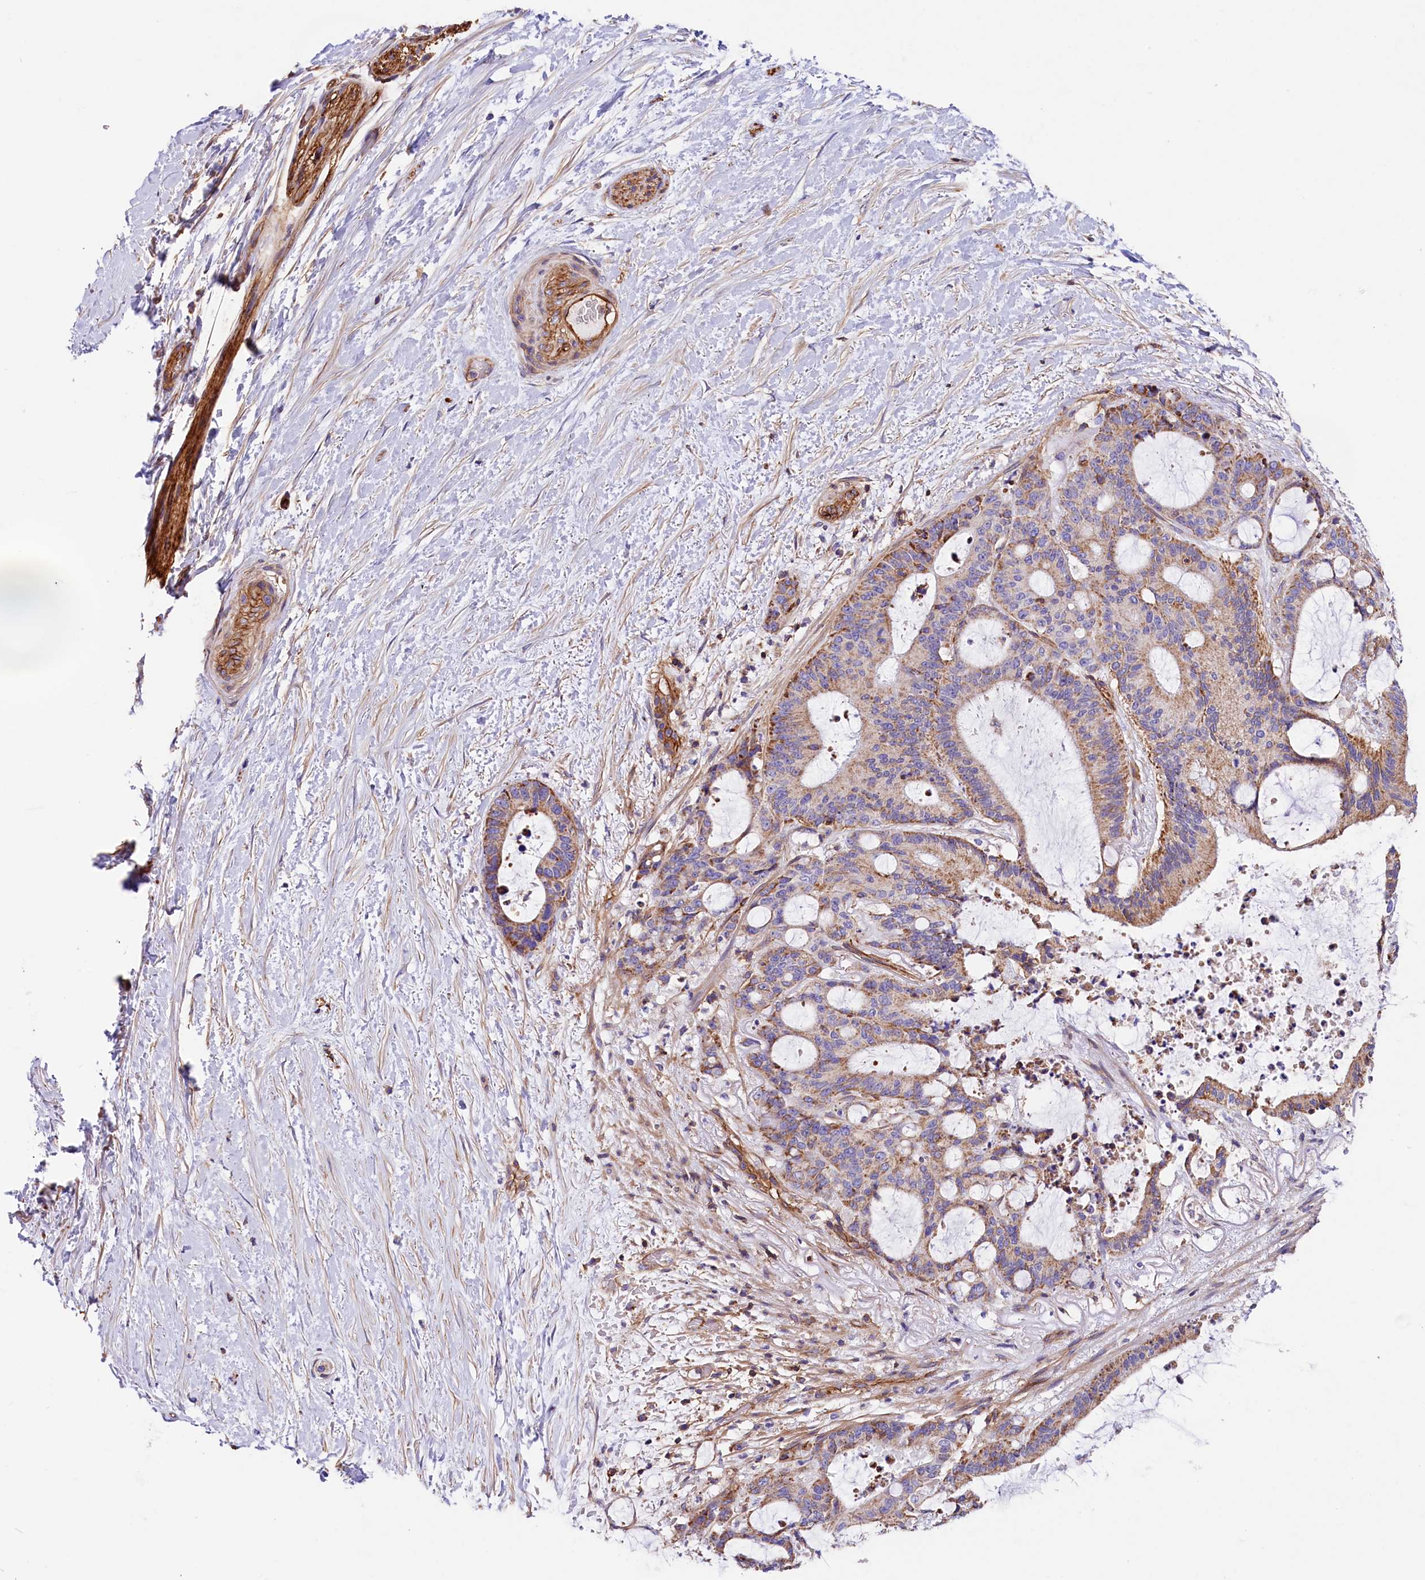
{"staining": {"intensity": "moderate", "quantity": "<25%", "location": "cytoplasmic/membranous"}, "tissue": "liver cancer", "cell_type": "Tumor cells", "image_type": "cancer", "snomed": [{"axis": "morphology", "description": "Normal tissue, NOS"}, {"axis": "morphology", "description": "Cholangiocarcinoma"}, {"axis": "topography", "description": "Liver"}, {"axis": "topography", "description": "Peripheral nerve tissue"}], "caption": "Approximately <25% of tumor cells in human cholangiocarcinoma (liver) display moderate cytoplasmic/membranous protein staining as visualized by brown immunohistochemical staining.", "gene": "ATP2B4", "patient": {"sex": "female", "age": 73}}